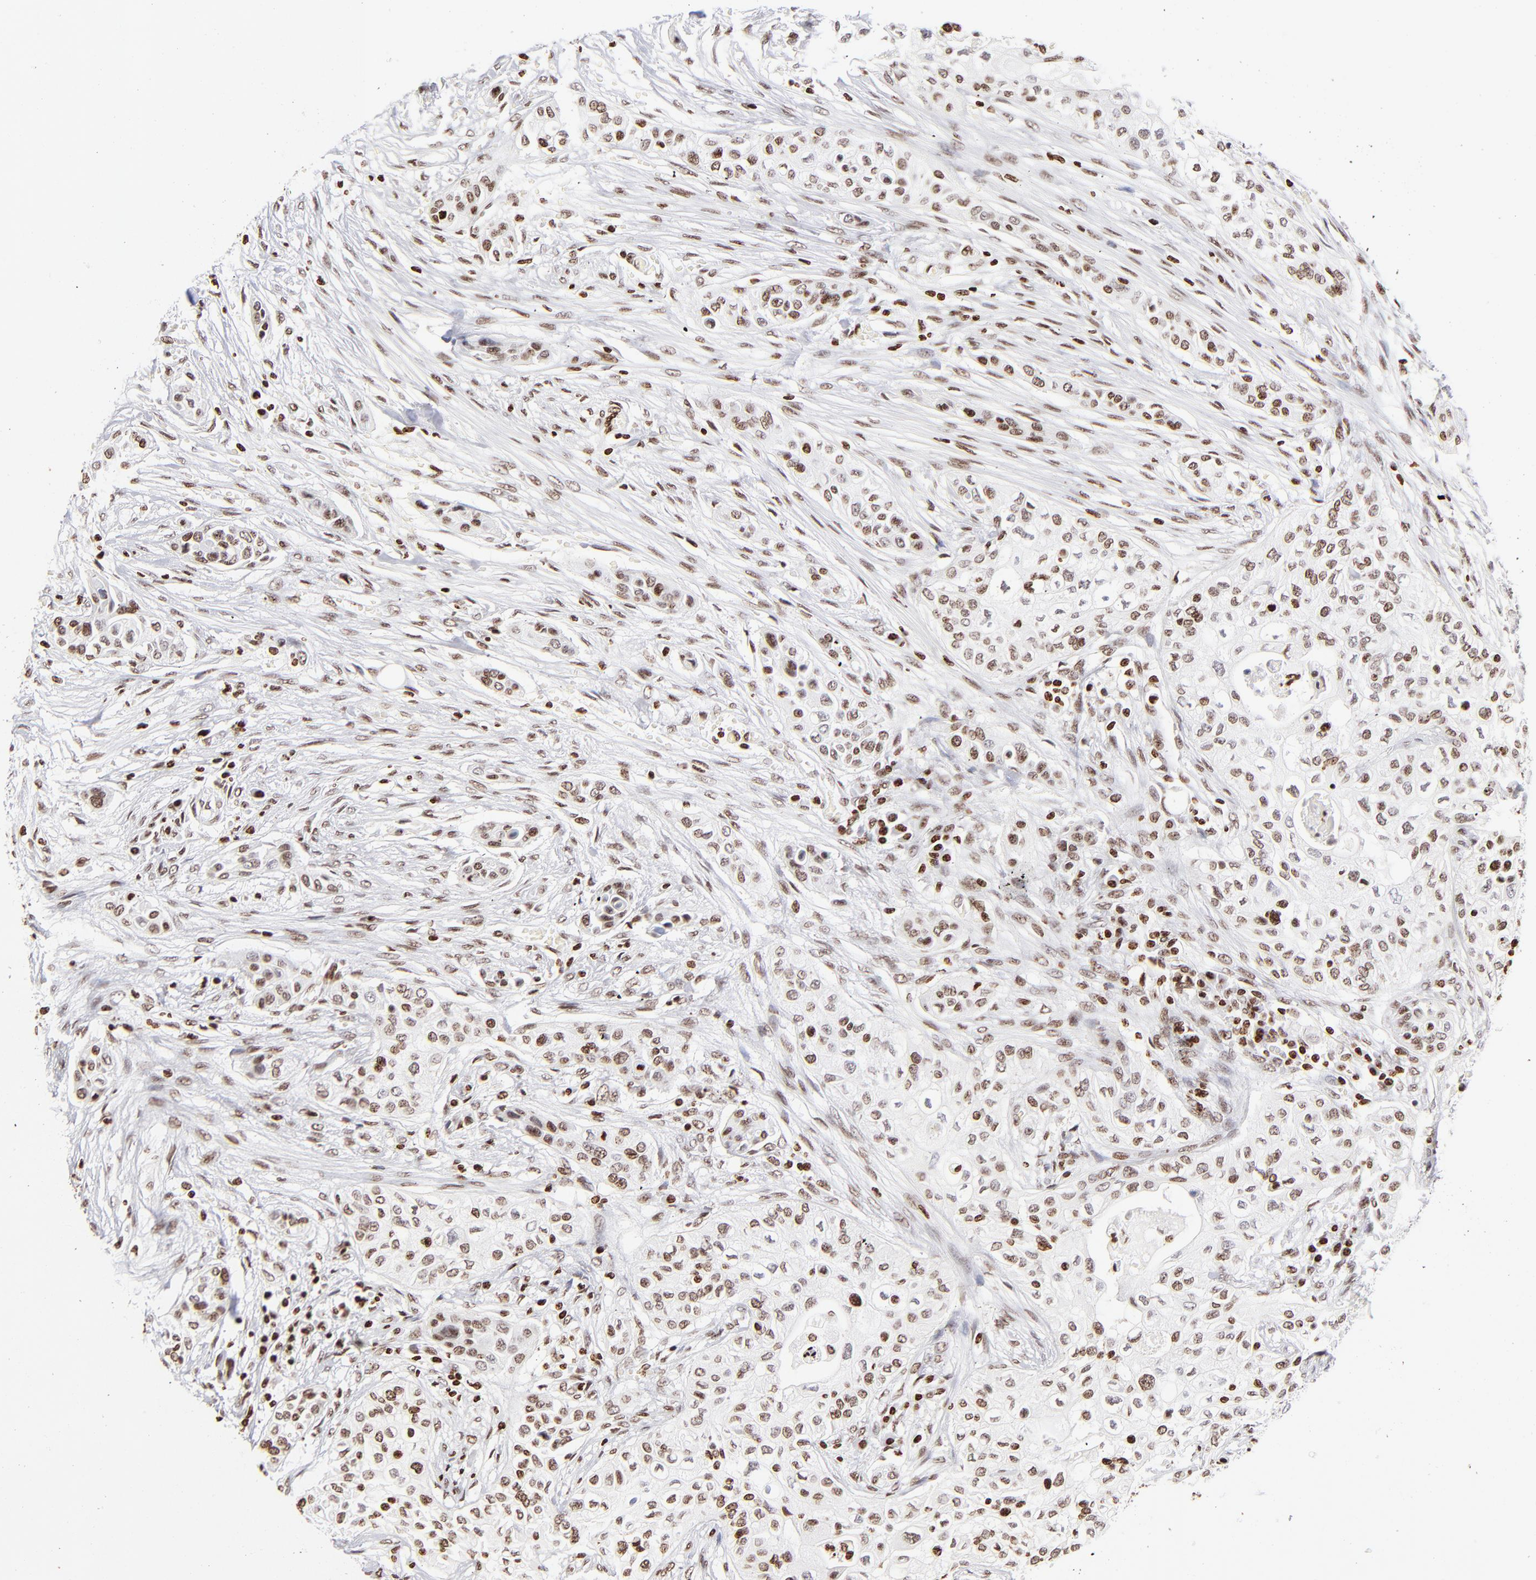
{"staining": {"intensity": "strong", "quantity": ">75%", "location": "nuclear"}, "tissue": "urothelial cancer", "cell_type": "Tumor cells", "image_type": "cancer", "snomed": [{"axis": "morphology", "description": "Urothelial carcinoma, High grade"}, {"axis": "topography", "description": "Urinary bladder"}], "caption": "Protein staining of urothelial cancer tissue exhibits strong nuclear staining in approximately >75% of tumor cells.", "gene": "RTL4", "patient": {"sex": "male", "age": 74}}